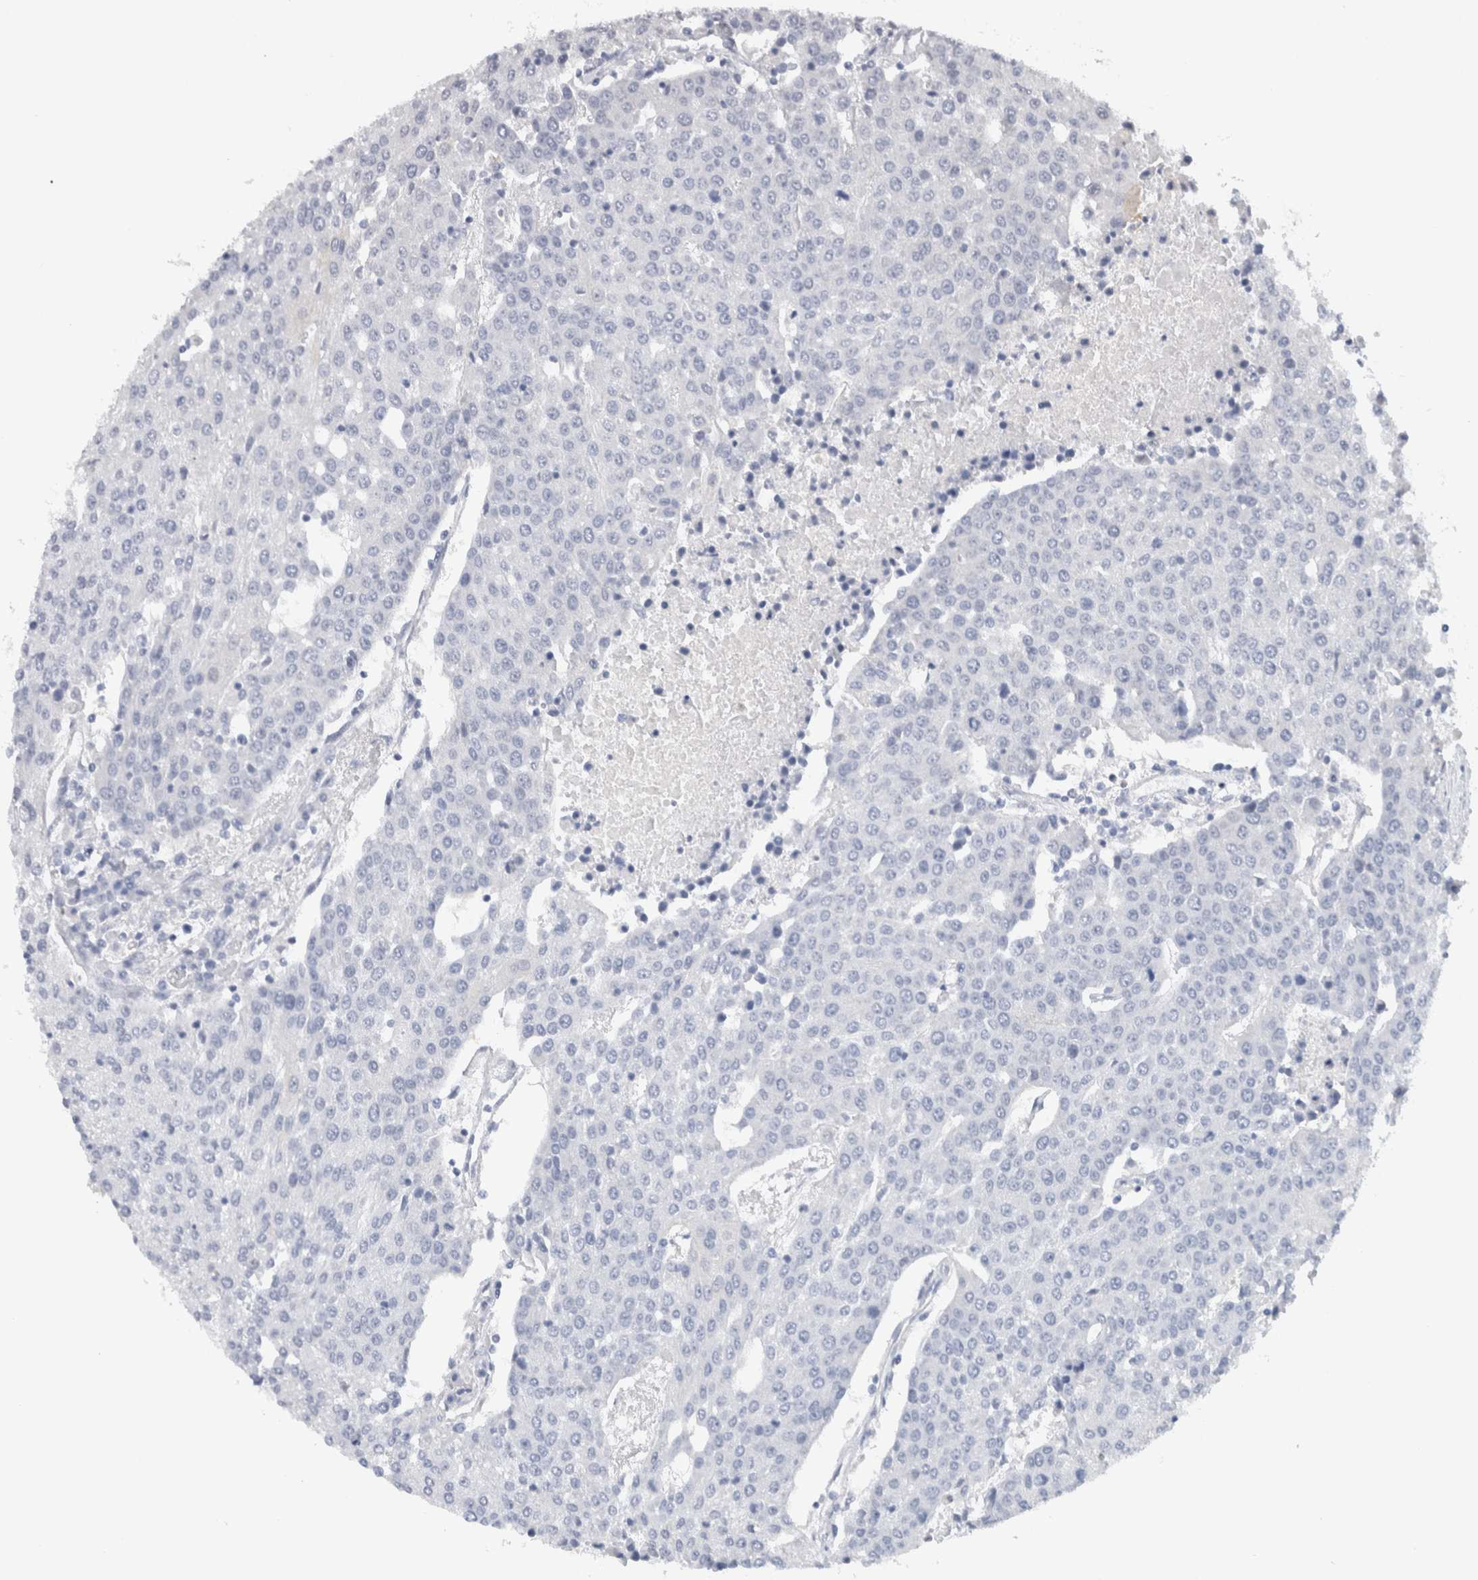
{"staining": {"intensity": "negative", "quantity": "none", "location": "none"}, "tissue": "urothelial cancer", "cell_type": "Tumor cells", "image_type": "cancer", "snomed": [{"axis": "morphology", "description": "Urothelial carcinoma, High grade"}, {"axis": "topography", "description": "Urinary bladder"}], "caption": "This is a image of immunohistochemistry staining of urothelial carcinoma (high-grade), which shows no expression in tumor cells.", "gene": "TONSL", "patient": {"sex": "female", "age": 85}}